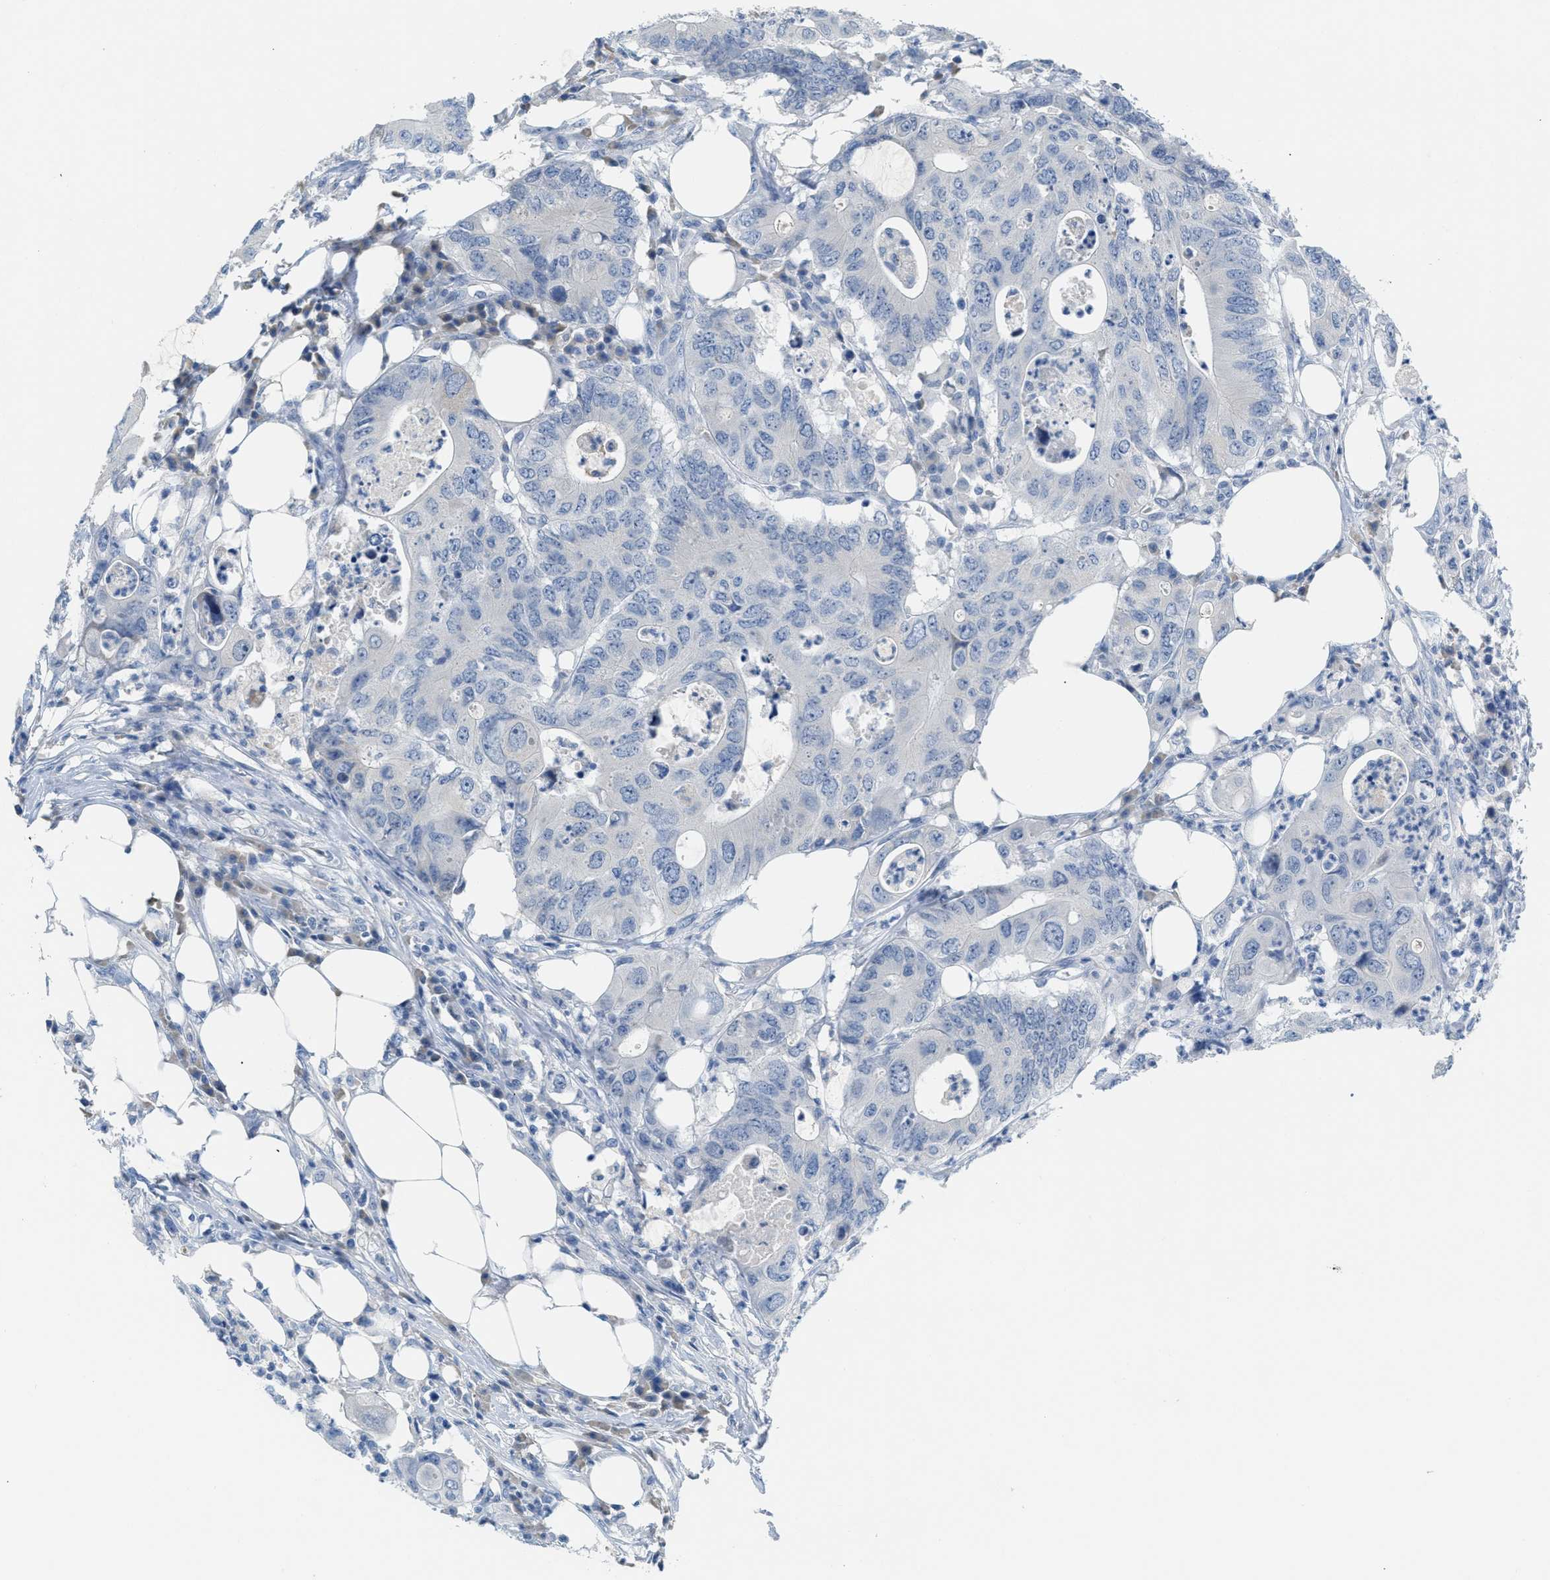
{"staining": {"intensity": "negative", "quantity": "none", "location": "none"}, "tissue": "colorectal cancer", "cell_type": "Tumor cells", "image_type": "cancer", "snomed": [{"axis": "morphology", "description": "Adenocarcinoma, NOS"}, {"axis": "topography", "description": "Colon"}], "caption": "Histopathology image shows no significant protein expression in tumor cells of colorectal cancer (adenocarcinoma).", "gene": "HSF2", "patient": {"sex": "male", "age": 71}}